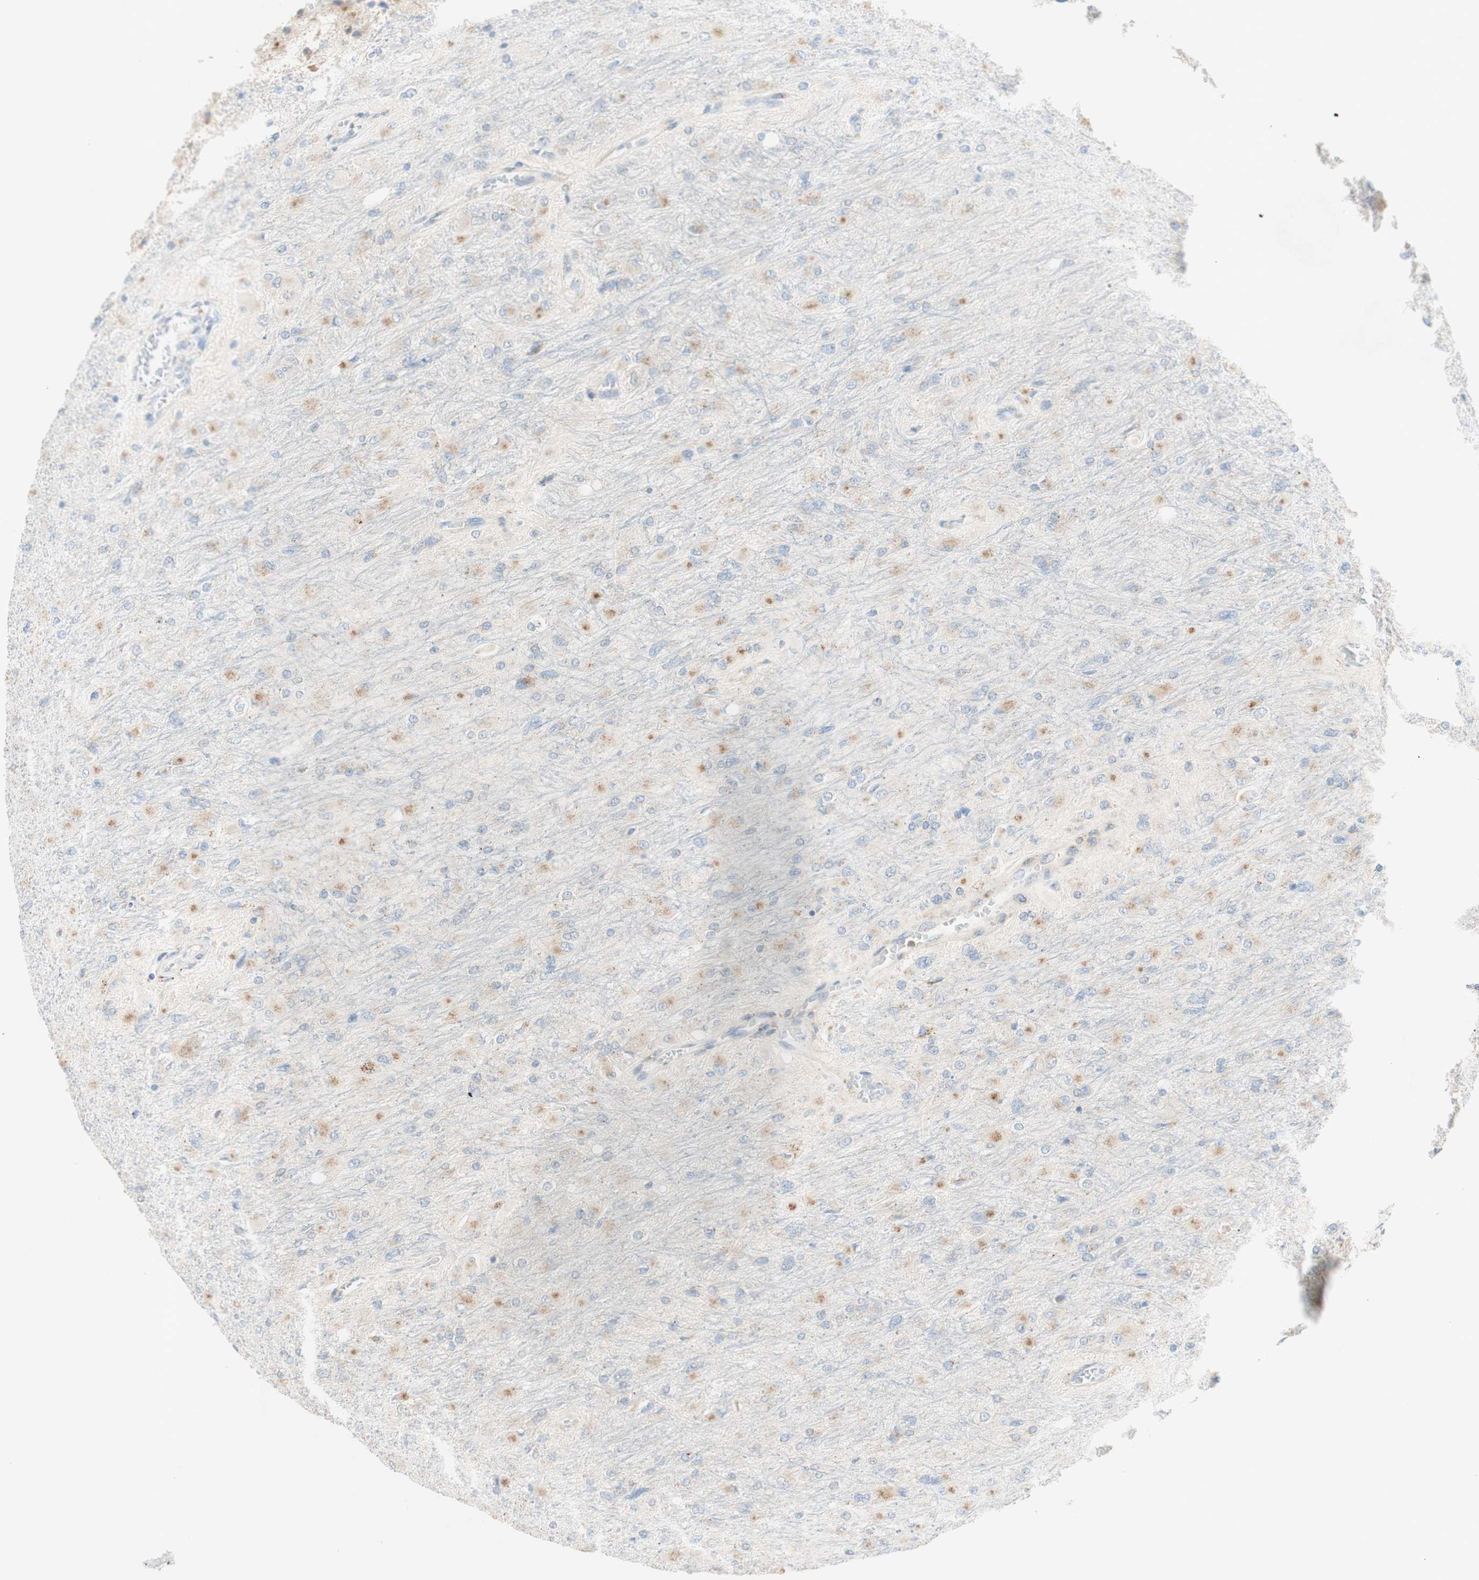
{"staining": {"intensity": "weak", "quantity": "25%-75%", "location": "cytoplasmic/membranous"}, "tissue": "glioma", "cell_type": "Tumor cells", "image_type": "cancer", "snomed": [{"axis": "morphology", "description": "Glioma, malignant, High grade"}, {"axis": "topography", "description": "Cerebral cortex"}], "caption": "DAB immunohistochemical staining of malignant high-grade glioma exhibits weak cytoplasmic/membranous protein expression in approximately 25%-75% of tumor cells.", "gene": "GAPT", "patient": {"sex": "female", "age": 36}}